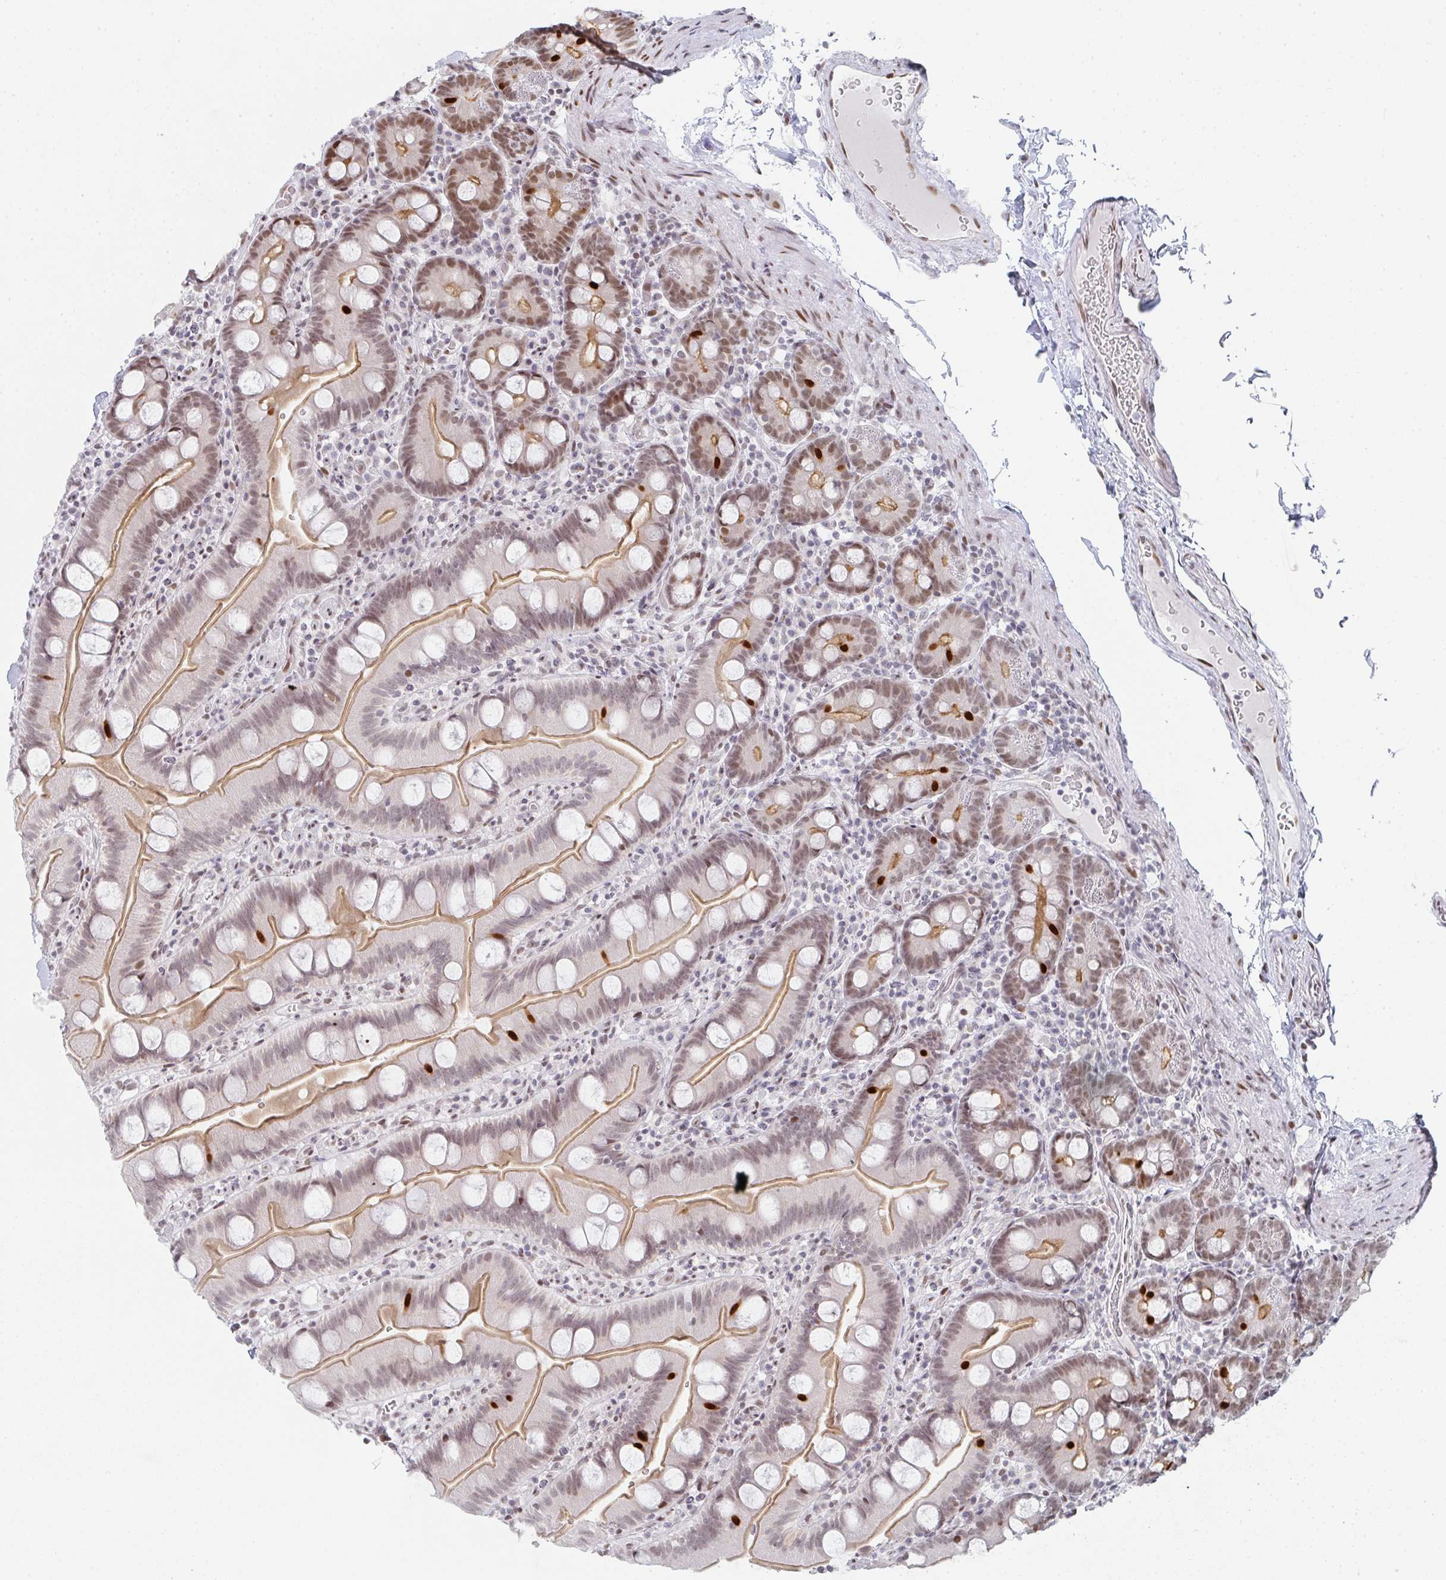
{"staining": {"intensity": "moderate", "quantity": ">75%", "location": "cytoplasmic/membranous,nuclear"}, "tissue": "small intestine", "cell_type": "Glandular cells", "image_type": "normal", "snomed": [{"axis": "morphology", "description": "Normal tissue, NOS"}, {"axis": "topography", "description": "Small intestine"}], "caption": "The micrograph exhibits immunohistochemical staining of unremarkable small intestine. There is moderate cytoplasmic/membranous,nuclear positivity is appreciated in about >75% of glandular cells. Immunohistochemistry (ihc) stains the protein of interest in brown and the nuclei are stained blue.", "gene": "POU2AF2", "patient": {"sex": "female", "age": 68}}